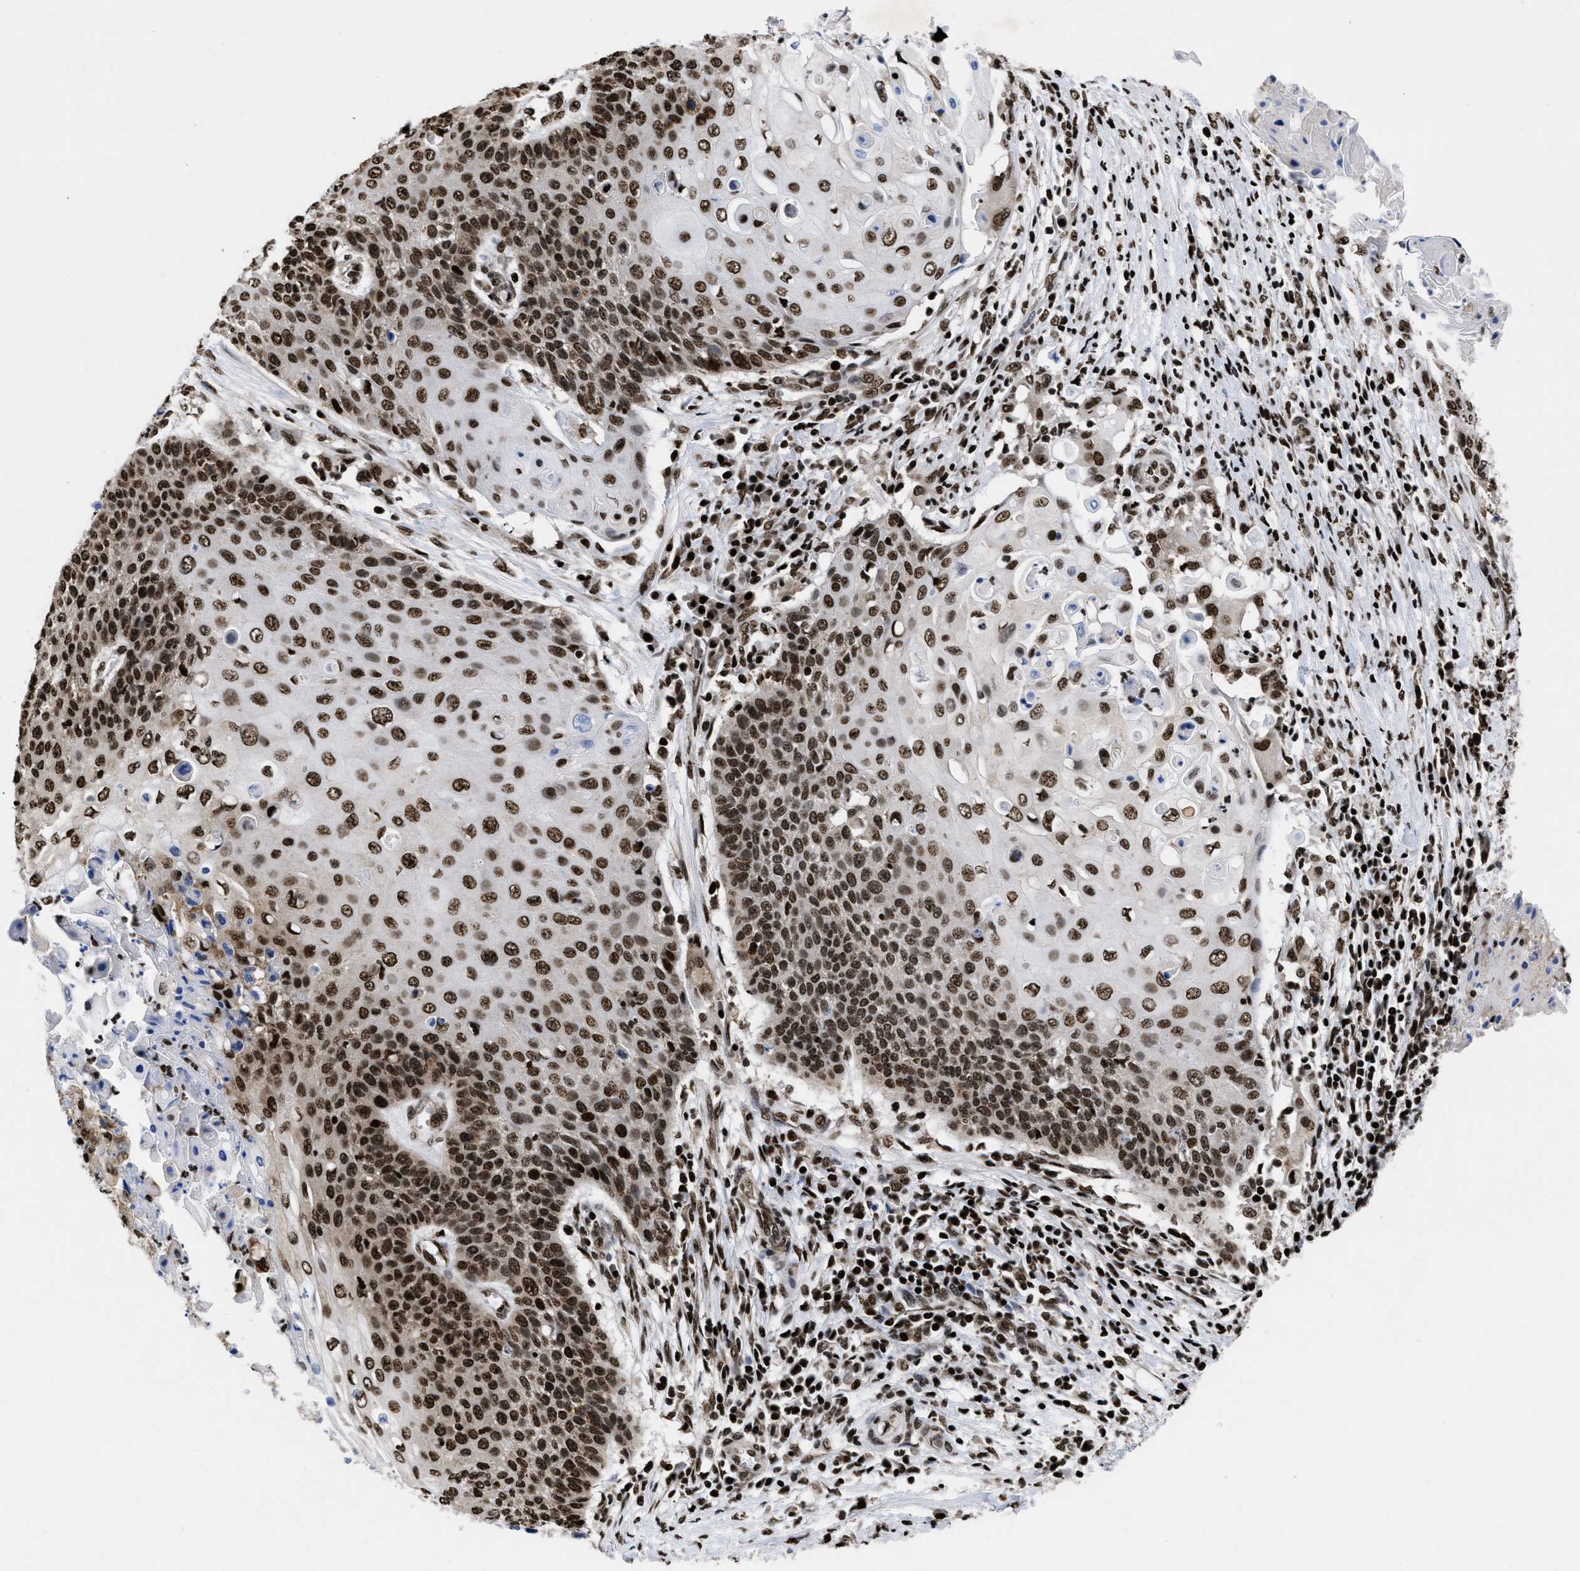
{"staining": {"intensity": "strong", "quantity": ">75%", "location": "nuclear"}, "tissue": "cervical cancer", "cell_type": "Tumor cells", "image_type": "cancer", "snomed": [{"axis": "morphology", "description": "Squamous cell carcinoma, NOS"}, {"axis": "topography", "description": "Cervix"}], "caption": "A high-resolution micrograph shows immunohistochemistry staining of squamous cell carcinoma (cervical), which exhibits strong nuclear staining in approximately >75% of tumor cells.", "gene": "CALHM3", "patient": {"sex": "female", "age": 39}}